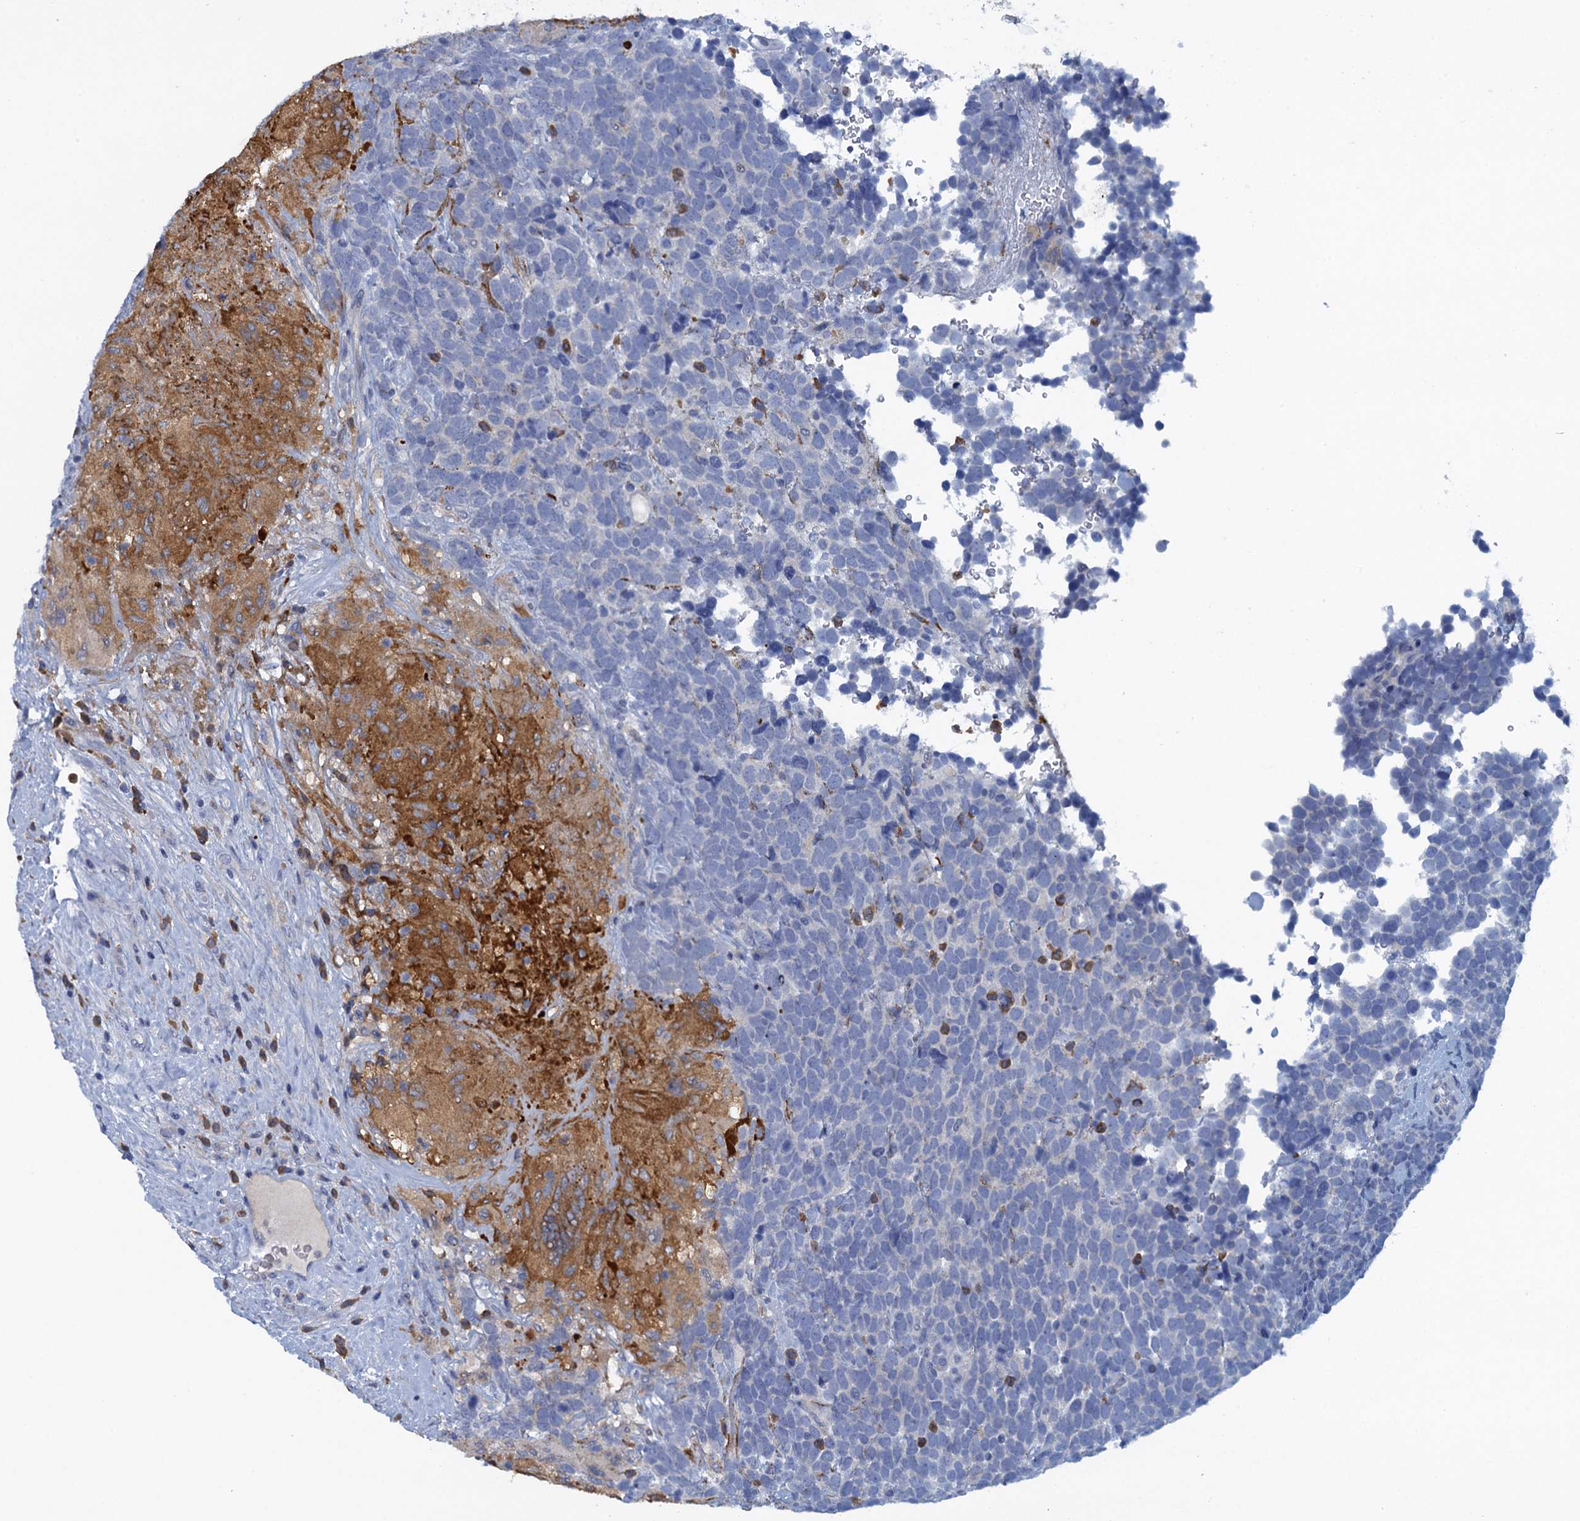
{"staining": {"intensity": "negative", "quantity": "none", "location": "none"}, "tissue": "urothelial cancer", "cell_type": "Tumor cells", "image_type": "cancer", "snomed": [{"axis": "morphology", "description": "Urothelial carcinoma, High grade"}, {"axis": "topography", "description": "Urinary bladder"}], "caption": "An immunohistochemistry (IHC) histopathology image of urothelial cancer is shown. There is no staining in tumor cells of urothelial cancer.", "gene": "SCEL", "patient": {"sex": "female", "age": 82}}